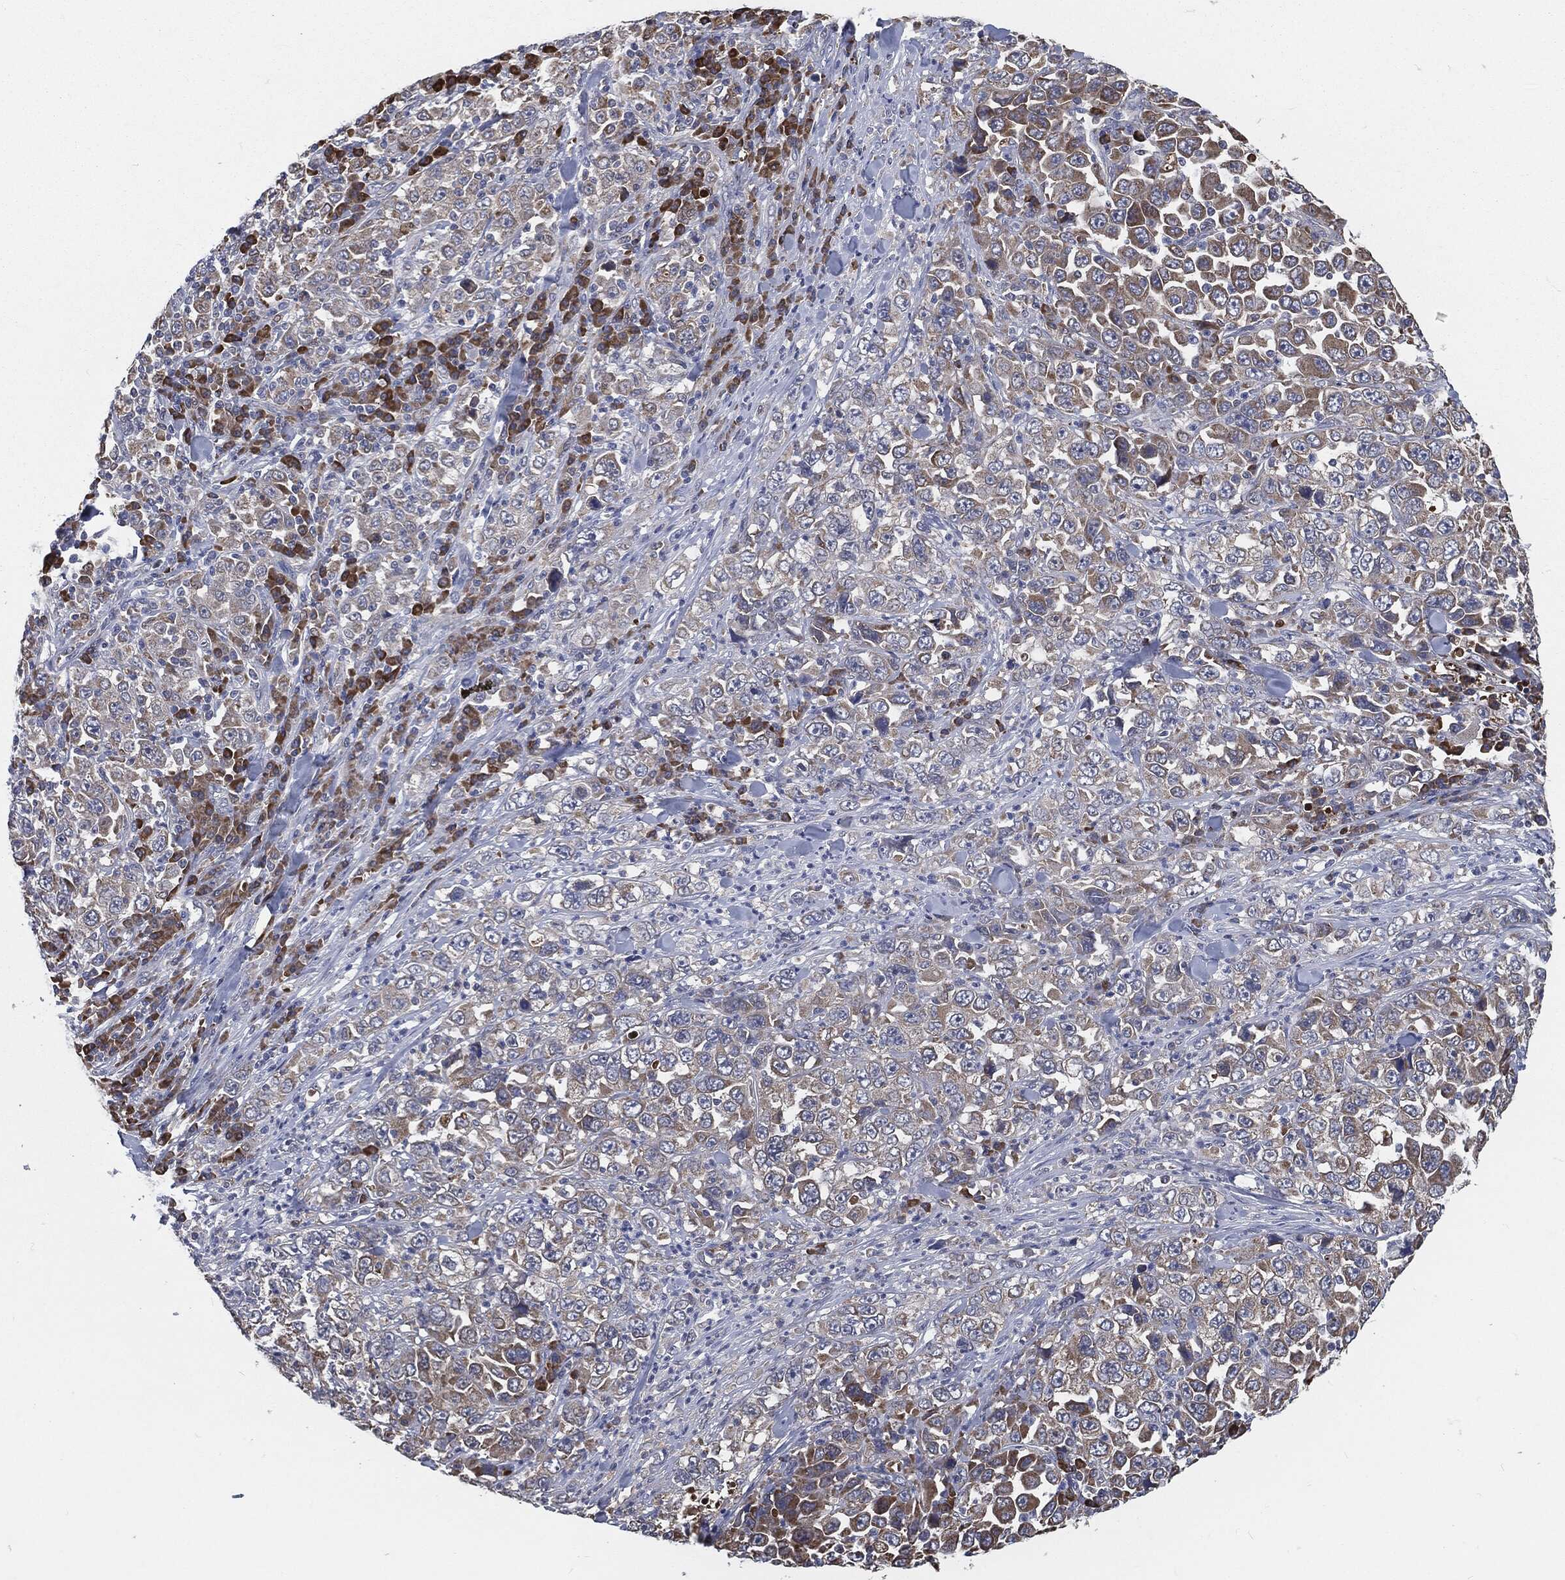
{"staining": {"intensity": "moderate", "quantity": "<25%", "location": "cytoplasmic/membranous"}, "tissue": "stomach cancer", "cell_type": "Tumor cells", "image_type": "cancer", "snomed": [{"axis": "morphology", "description": "Normal tissue, NOS"}, {"axis": "morphology", "description": "Adenocarcinoma, NOS"}, {"axis": "topography", "description": "Stomach, upper"}, {"axis": "topography", "description": "Stomach"}], "caption": "A brown stain labels moderate cytoplasmic/membranous expression of a protein in stomach cancer (adenocarcinoma) tumor cells.", "gene": "PRDX4", "patient": {"sex": "male", "age": 59}}